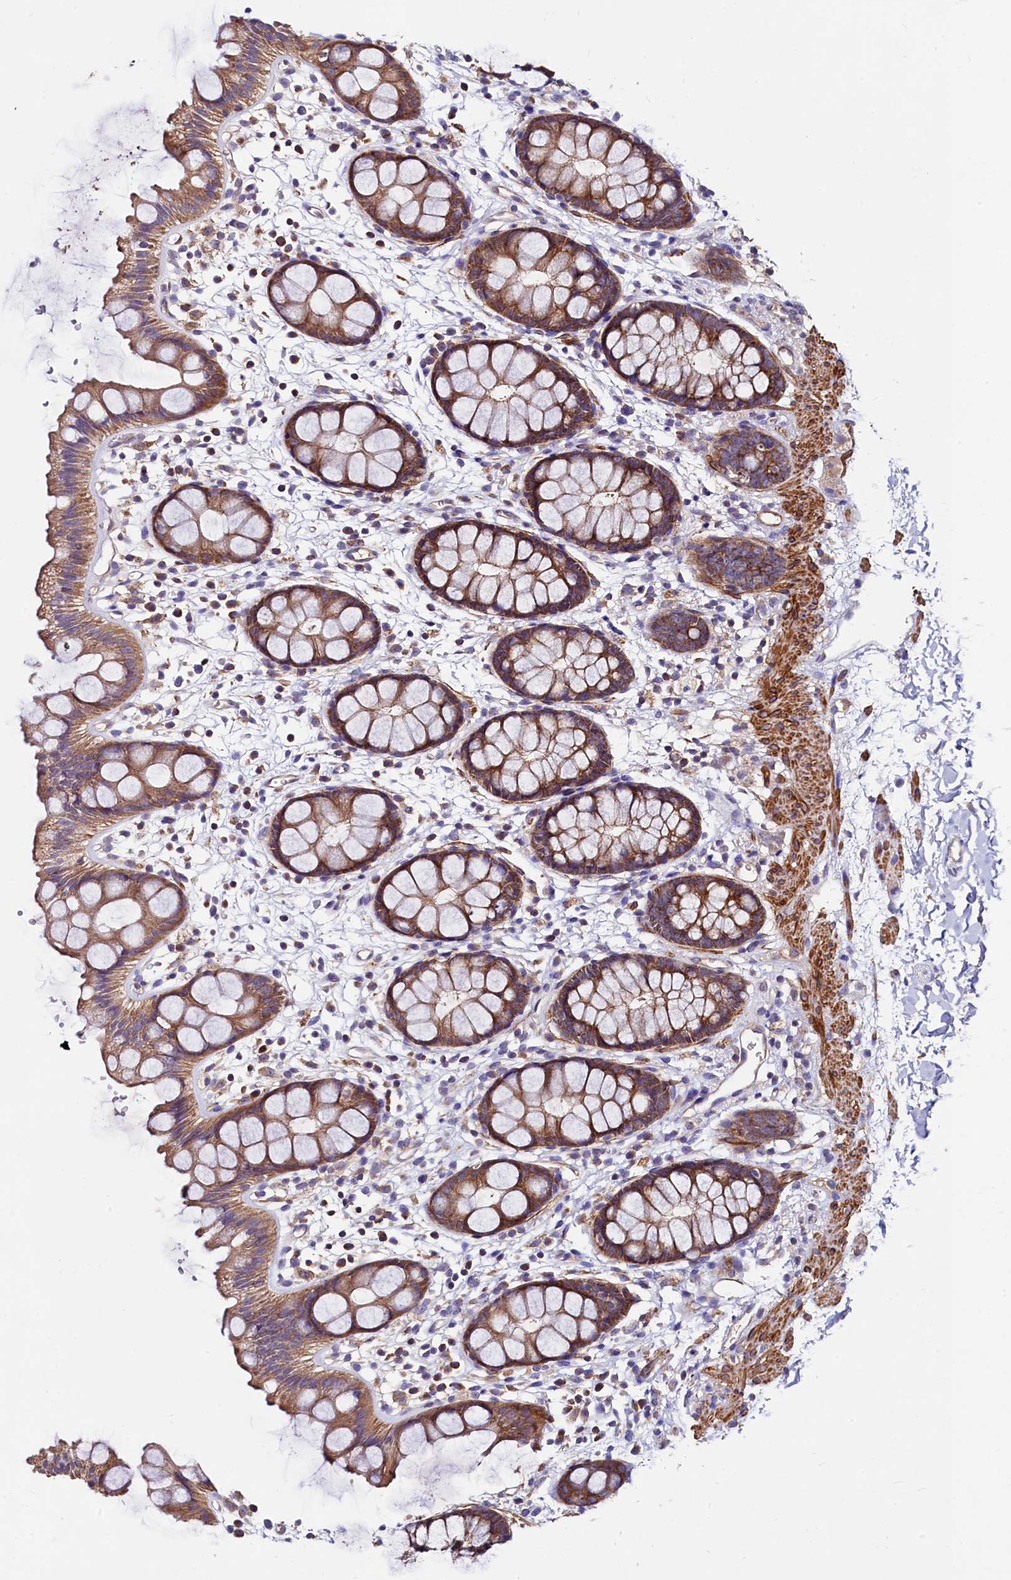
{"staining": {"intensity": "moderate", "quantity": ">75%", "location": "cytoplasmic/membranous"}, "tissue": "rectum", "cell_type": "Glandular cells", "image_type": "normal", "snomed": [{"axis": "morphology", "description": "Normal tissue, NOS"}, {"axis": "topography", "description": "Rectum"}], "caption": "A high-resolution micrograph shows IHC staining of normal rectum, which demonstrates moderate cytoplasmic/membranous expression in about >75% of glandular cells. (DAB IHC, brown staining for protein, blue staining for nuclei).", "gene": "CIAO3", "patient": {"sex": "female", "age": 65}}